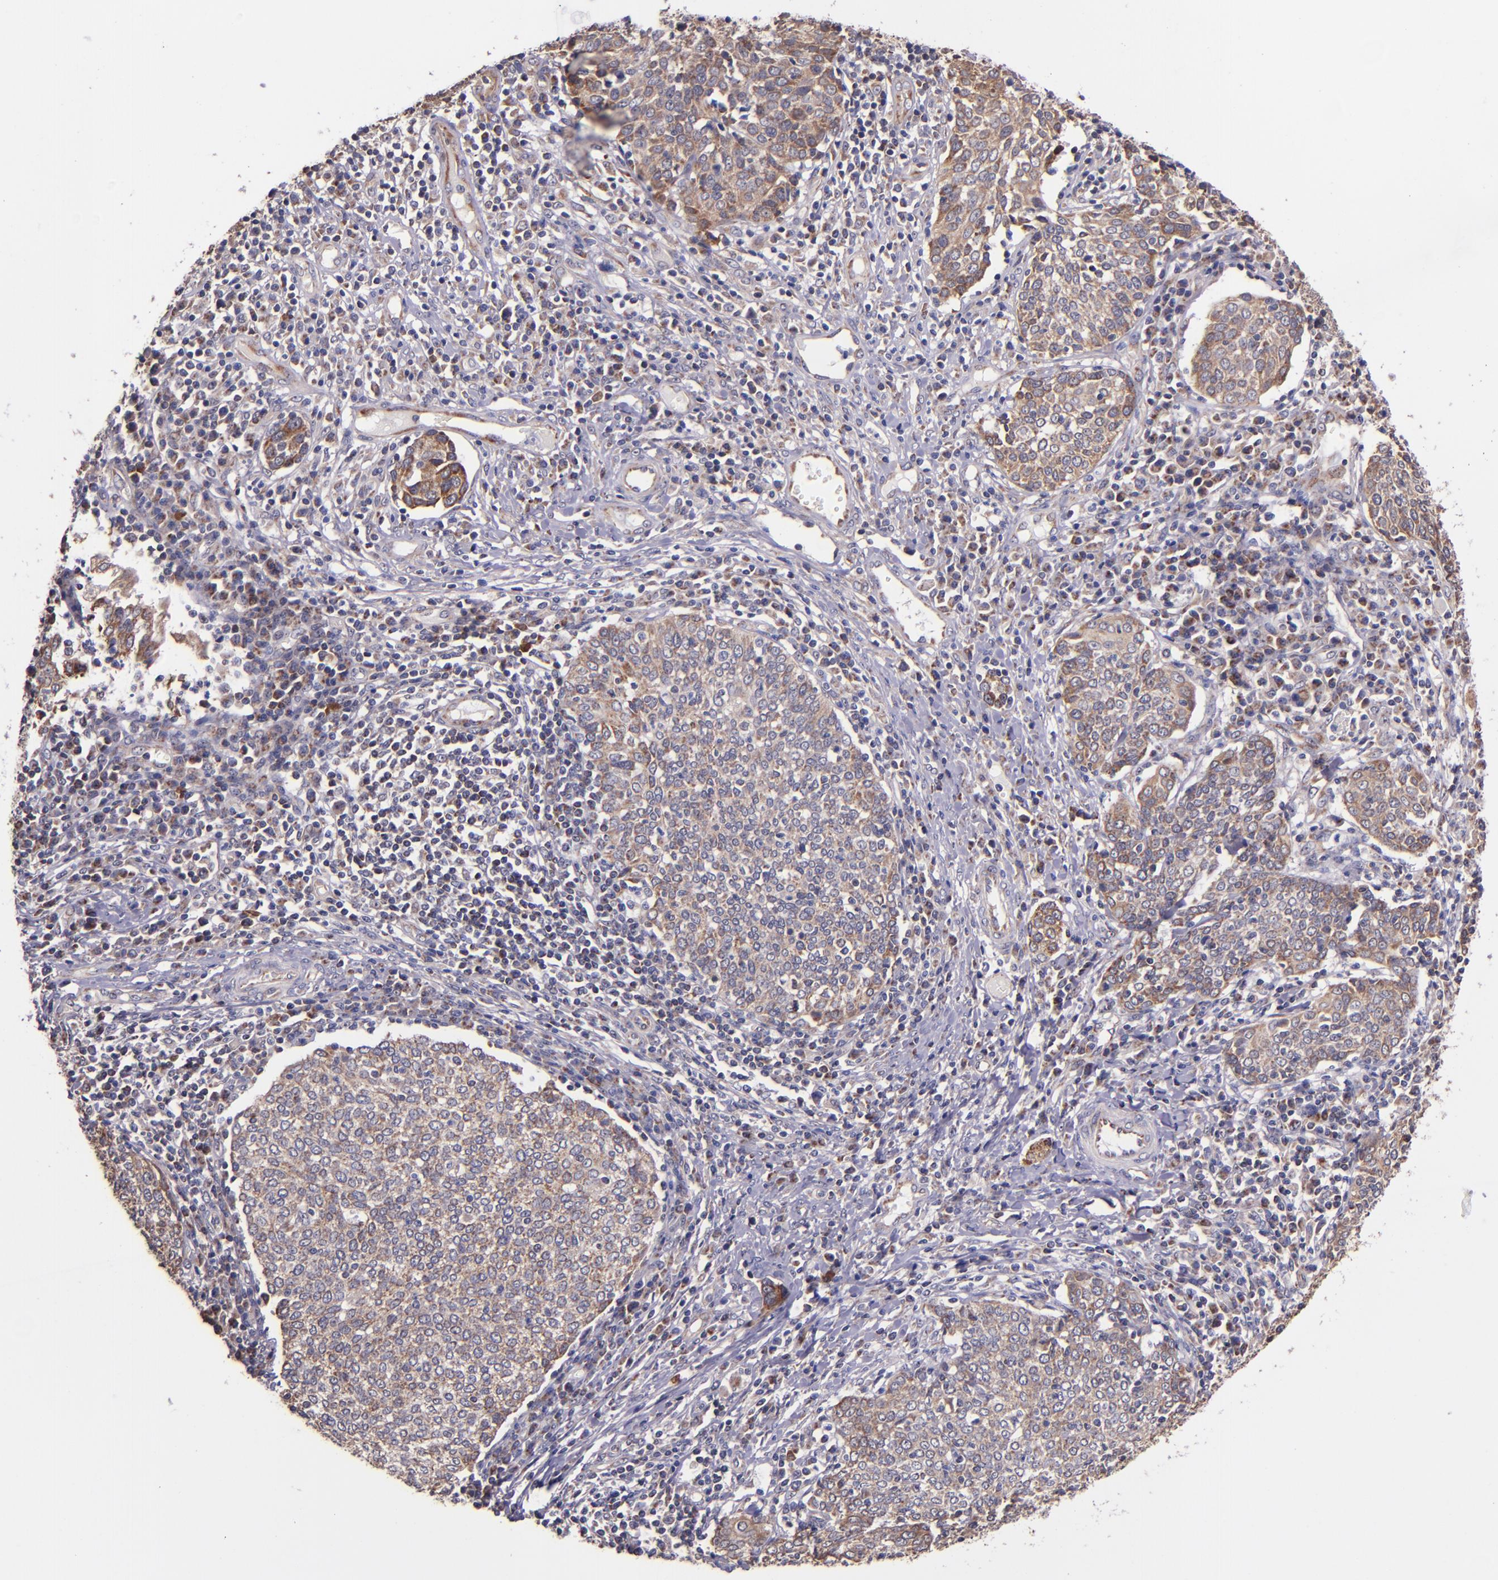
{"staining": {"intensity": "moderate", "quantity": ">75%", "location": "cytoplasmic/membranous"}, "tissue": "cervical cancer", "cell_type": "Tumor cells", "image_type": "cancer", "snomed": [{"axis": "morphology", "description": "Squamous cell carcinoma, NOS"}, {"axis": "topography", "description": "Cervix"}], "caption": "About >75% of tumor cells in cervical cancer reveal moderate cytoplasmic/membranous protein staining as visualized by brown immunohistochemical staining.", "gene": "SHC1", "patient": {"sex": "female", "age": 40}}